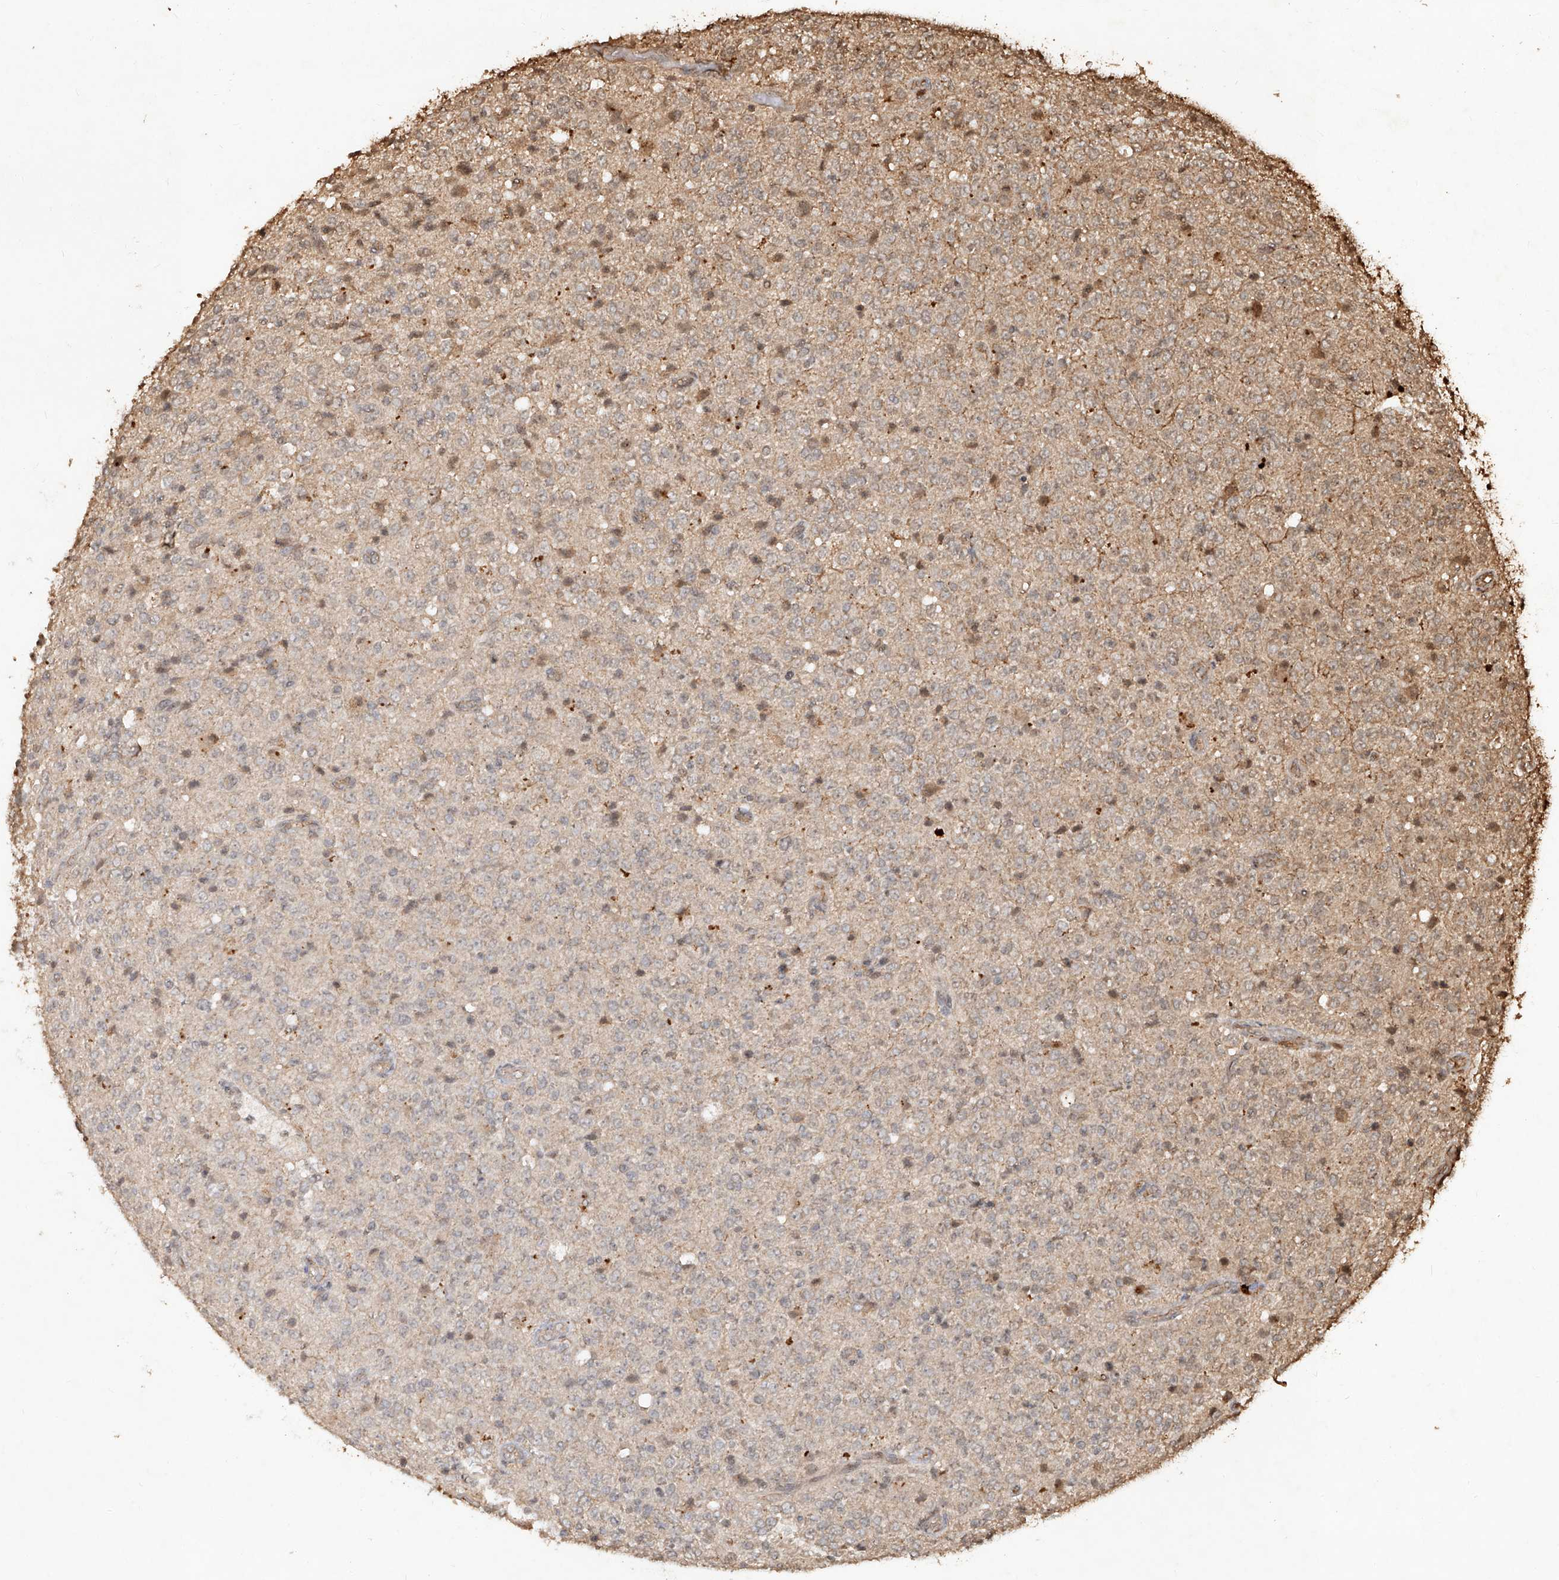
{"staining": {"intensity": "moderate", "quantity": "<25%", "location": "cytoplasmic/membranous,nuclear"}, "tissue": "glioma", "cell_type": "Tumor cells", "image_type": "cancer", "snomed": [{"axis": "morphology", "description": "Glioma, malignant, High grade"}, {"axis": "topography", "description": "pancreas cauda"}], "caption": "Human glioma stained for a protein (brown) exhibits moderate cytoplasmic/membranous and nuclear positive expression in about <25% of tumor cells.", "gene": "UBE2K", "patient": {"sex": "male", "age": 60}}